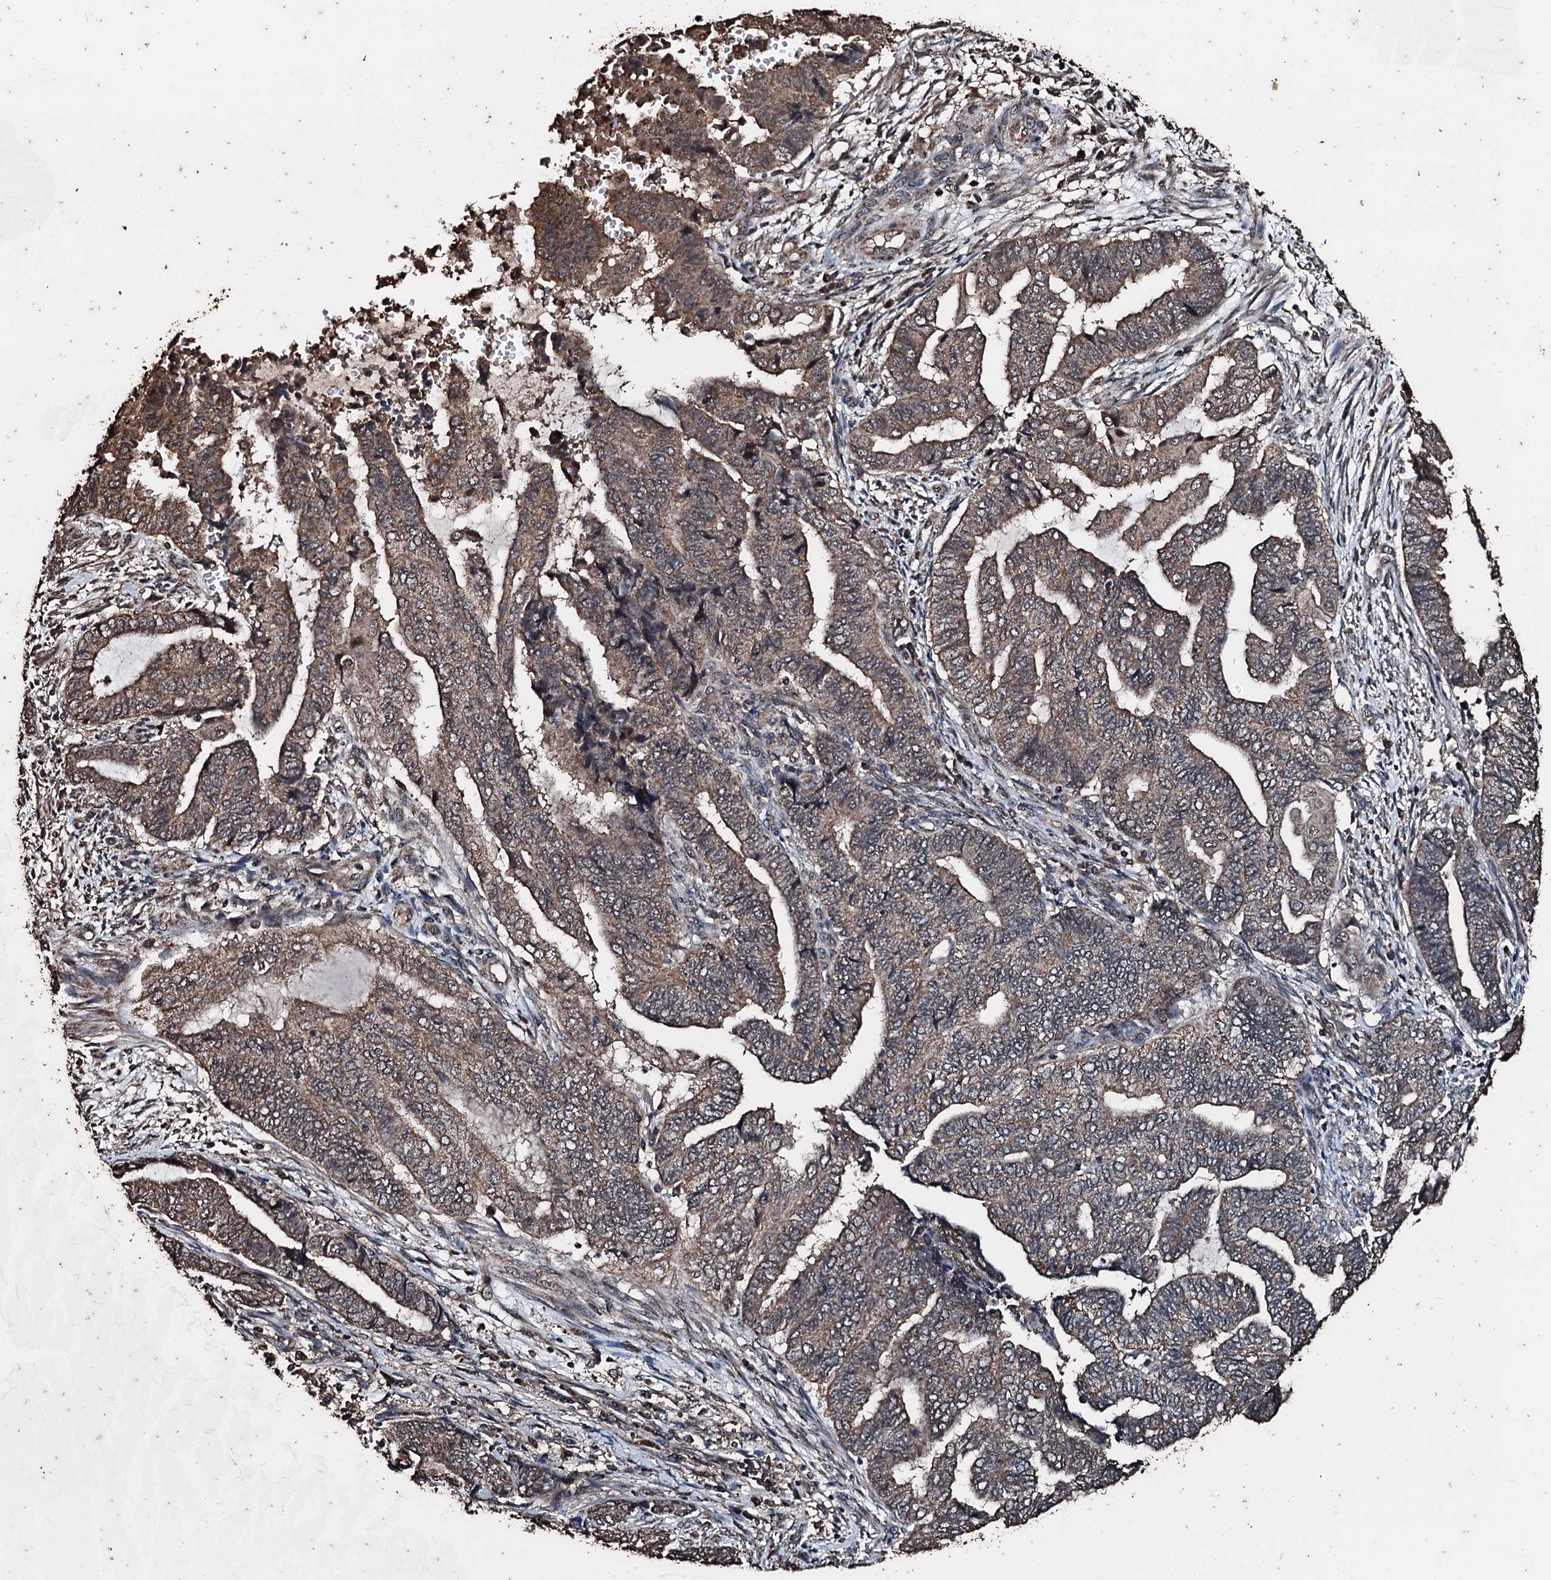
{"staining": {"intensity": "weak", "quantity": "25%-75%", "location": "cytoplasmic/membranous"}, "tissue": "endometrial cancer", "cell_type": "Tumor cells", "image_type": "cancer", "snomed": [{"axis": "morphology", "description": "Adenocarcinoma, NOS"}, {"axis": "topography", "description": "Uterus"}, {"axis": "topography", "description": "Endometrium"}], "caption": "Protein staining of endometrial adenocarcinoma tissue demonstrates weak cytoplasmic/membranous positivity in approximately 25%-75% of tumor cells.", "gene": "FAAP24", "patient": {"sex": "female", "age": 70}}